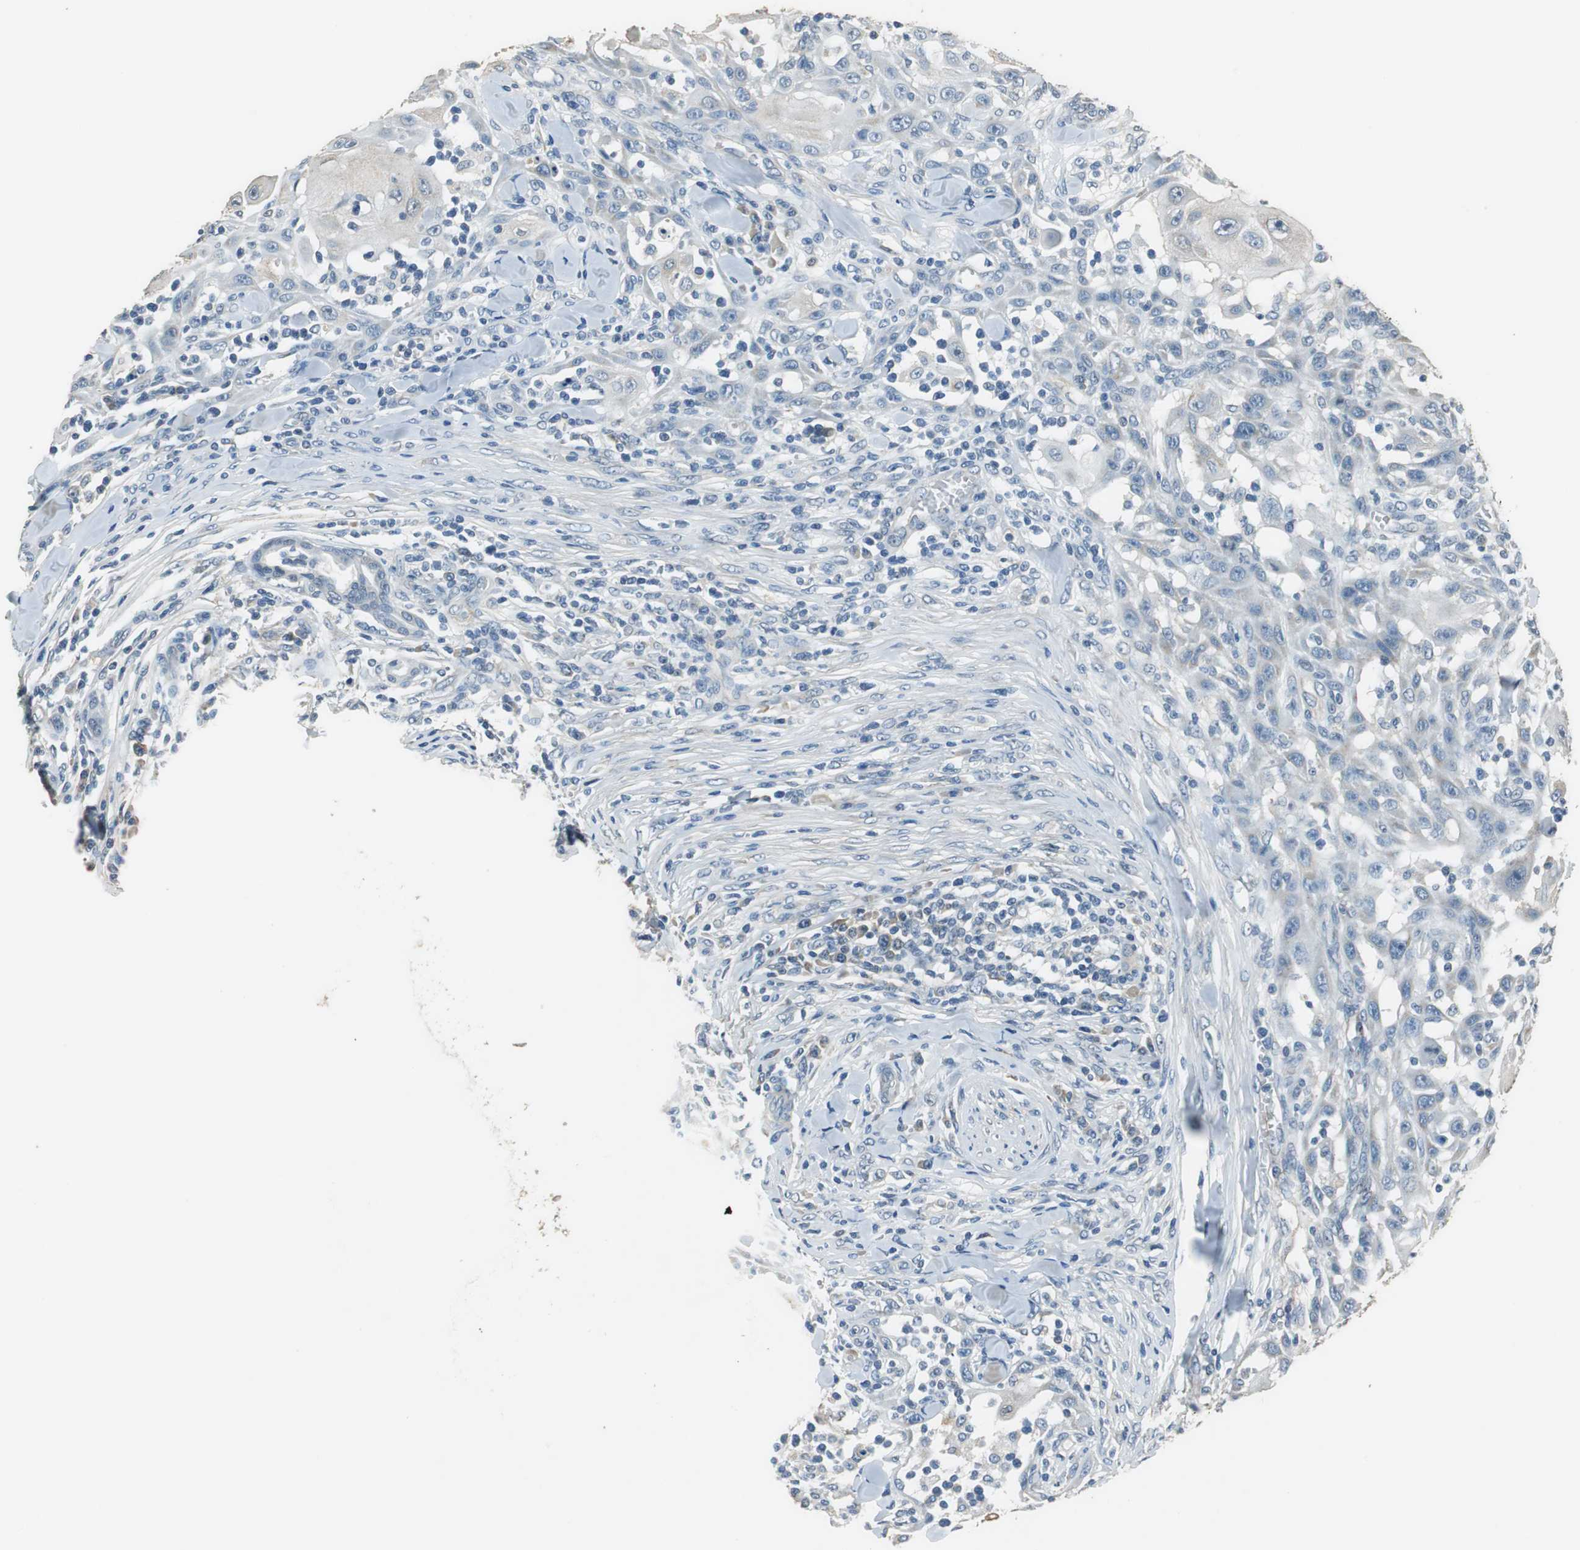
{"staining": {"intensity": "negative", "quantity": "none", "location": "none"}, "tissue": "skin cancer", "cell_type": "Tumor cells", "image_type": "cancer", "snomed": [{"axis": "morphology", "description": "Squamous cell carcinoma, NOS"}, {"axis": "topography", "description": "Skin"}], "caption": "Tumor cells show no significant positivity in skin cancer (squamous cell carcinoma).", "gene": "ALDH4A1", "patient": {"sex": "male", "age": 24}}